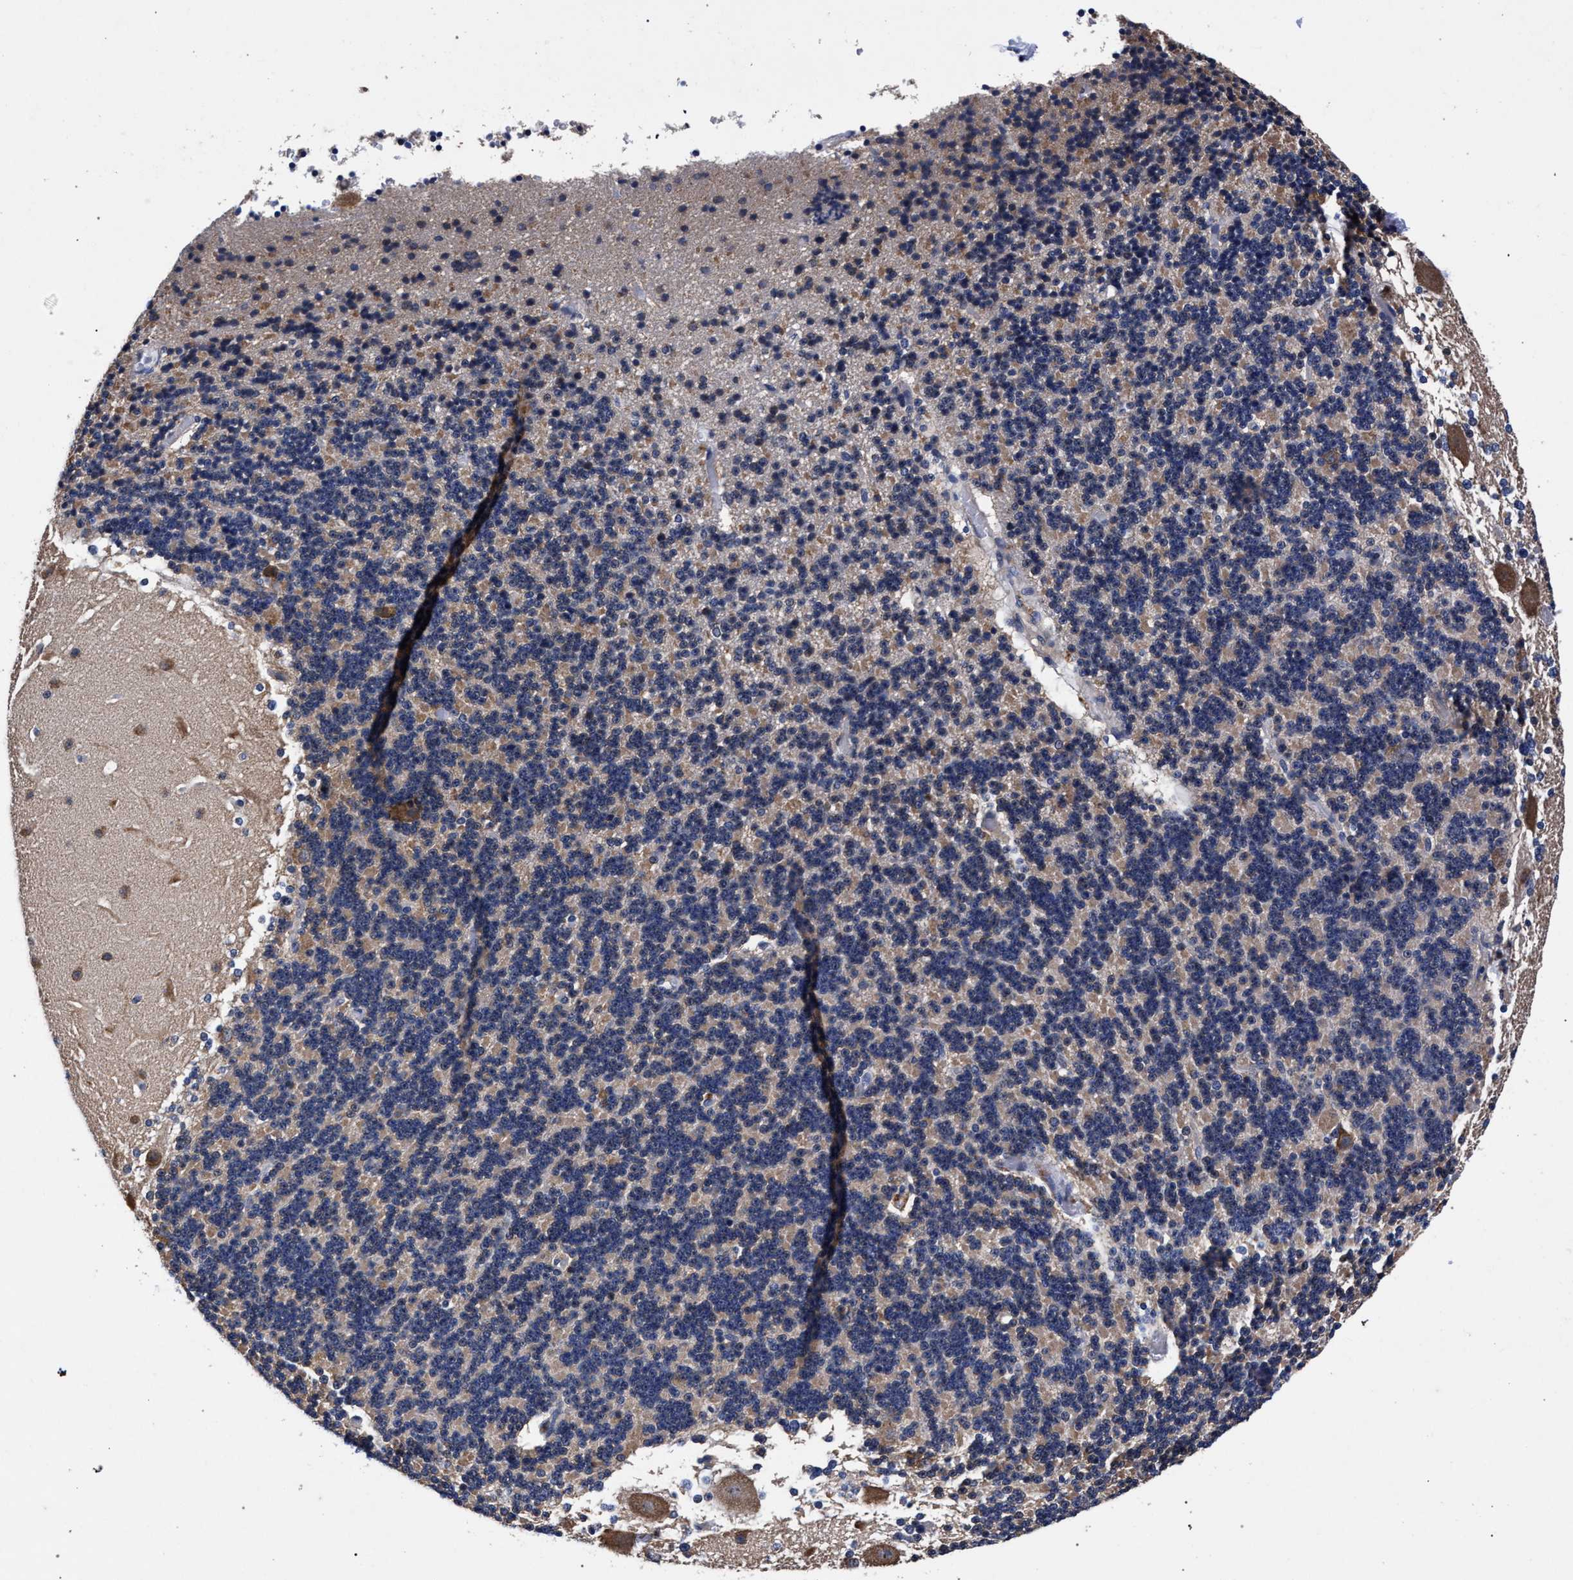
{"staining": {"intensity": "moderate", "quantity": "<25%", "location": "cytoplasmic/membranous"}, "tissue": "cerebellum", "cell_type": "Cells in granular layer", "image_type": "normal", "snomed": [{"axis": "morphology", "description": "Normal tissue, NOS"}, {"axis": "topography", "description": "Cerebellum"}], "caption": "Moderate cytoplasmic/membranous staining for a protein is appreciated in approximately <25% of cells in granular layer of benign cerebellum using IHC.", "gene": "CFAP95", "patient": {"sex": "female", "age": 19}}